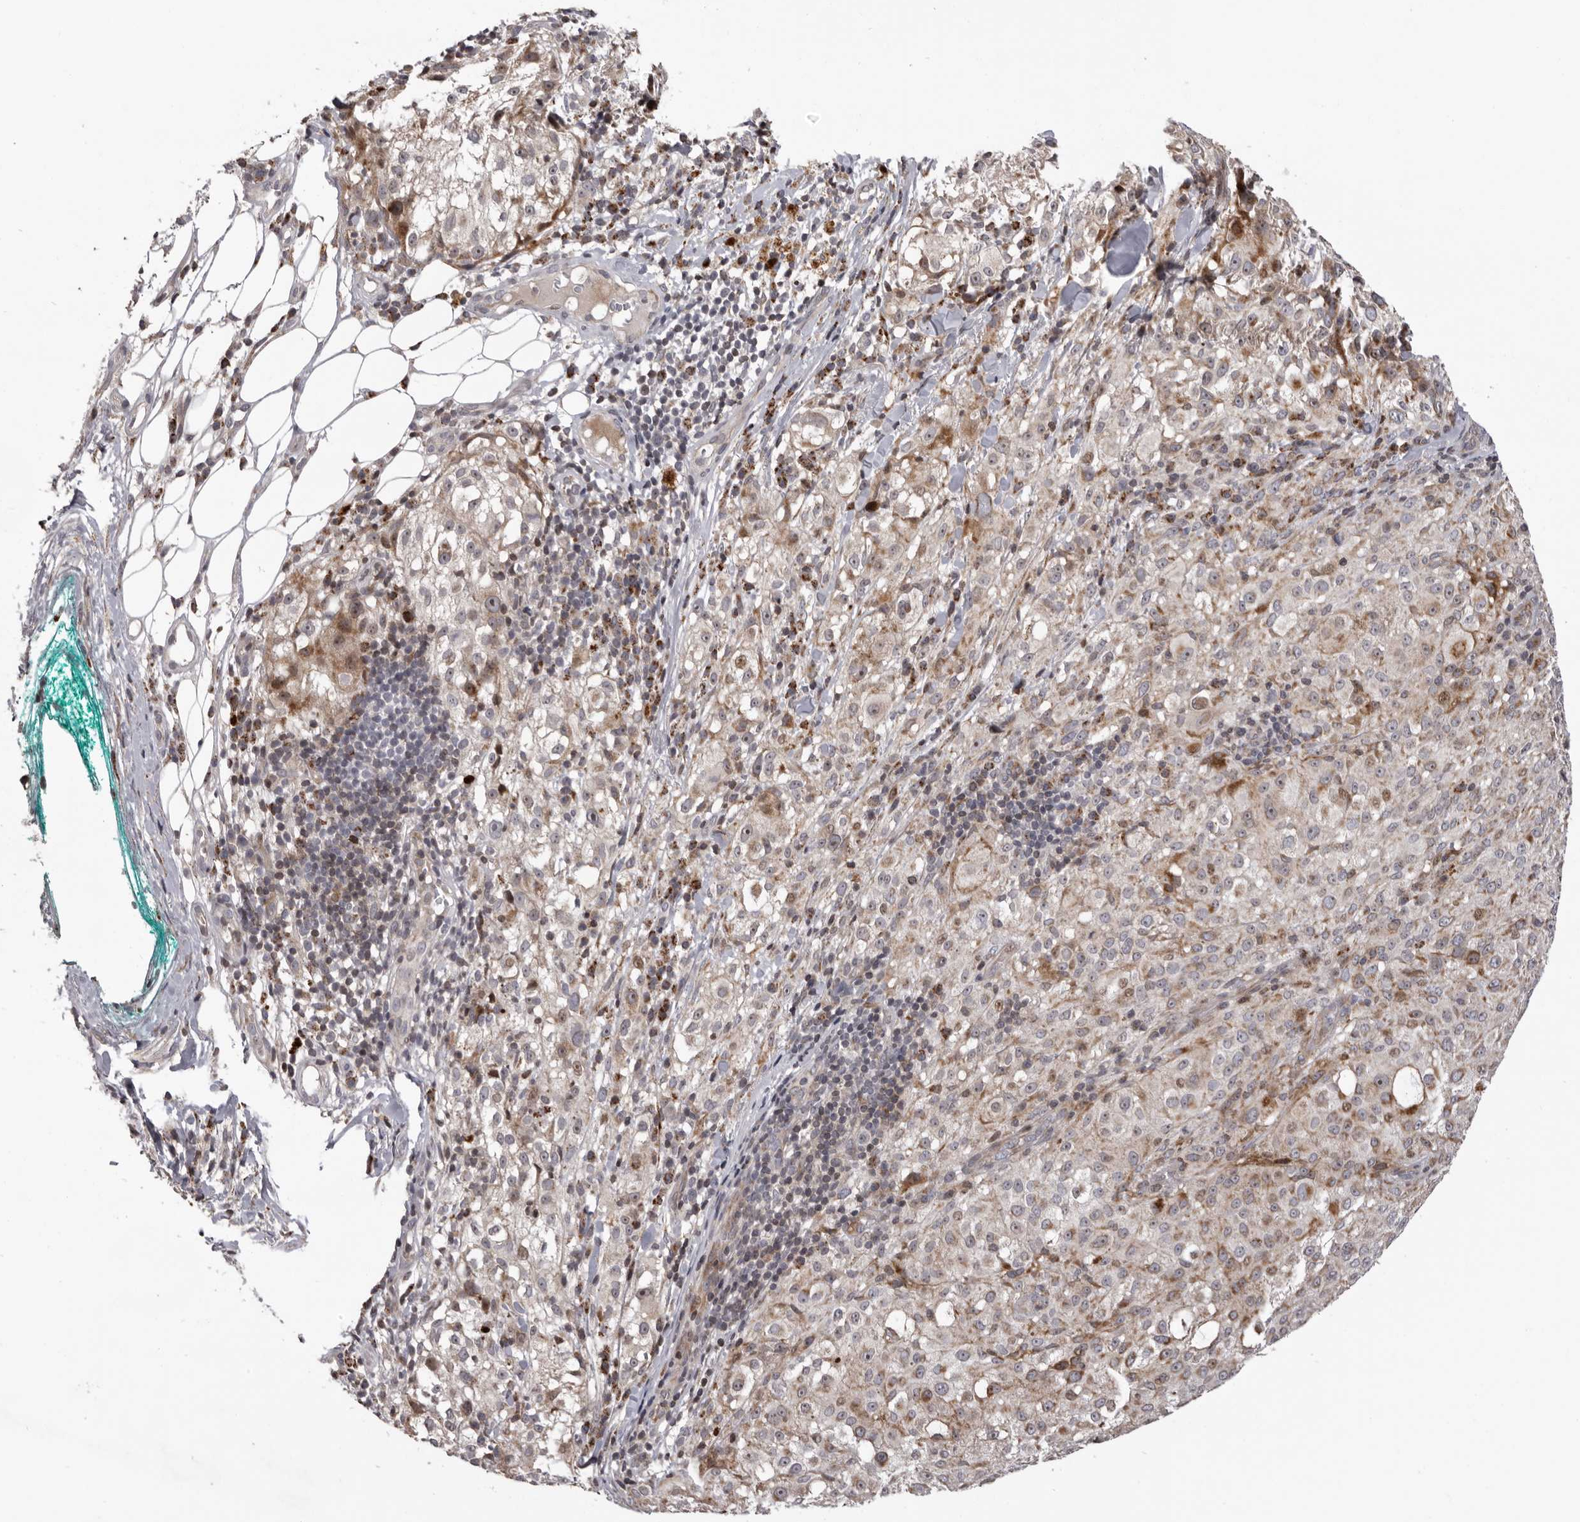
{"staining": {"intensity": "negative", "quantity": "none", "location": "none"}, "tissue": "melanoma", "cell_type": "Tumor cells", "image_type": "cancer", "snomed": [{"axis": "morphology", "description": "Necrosis, NOS"}, {"axis": "morphology", "description": "Malignant melanoma, NOS"}, {"axis": "topography", "description": "Skin"}], "caption": "IHC of melanoma displays no positivity in tumor cells.", "gene": "AZIN1", "patient": {"sex": "female", "age": 87}}